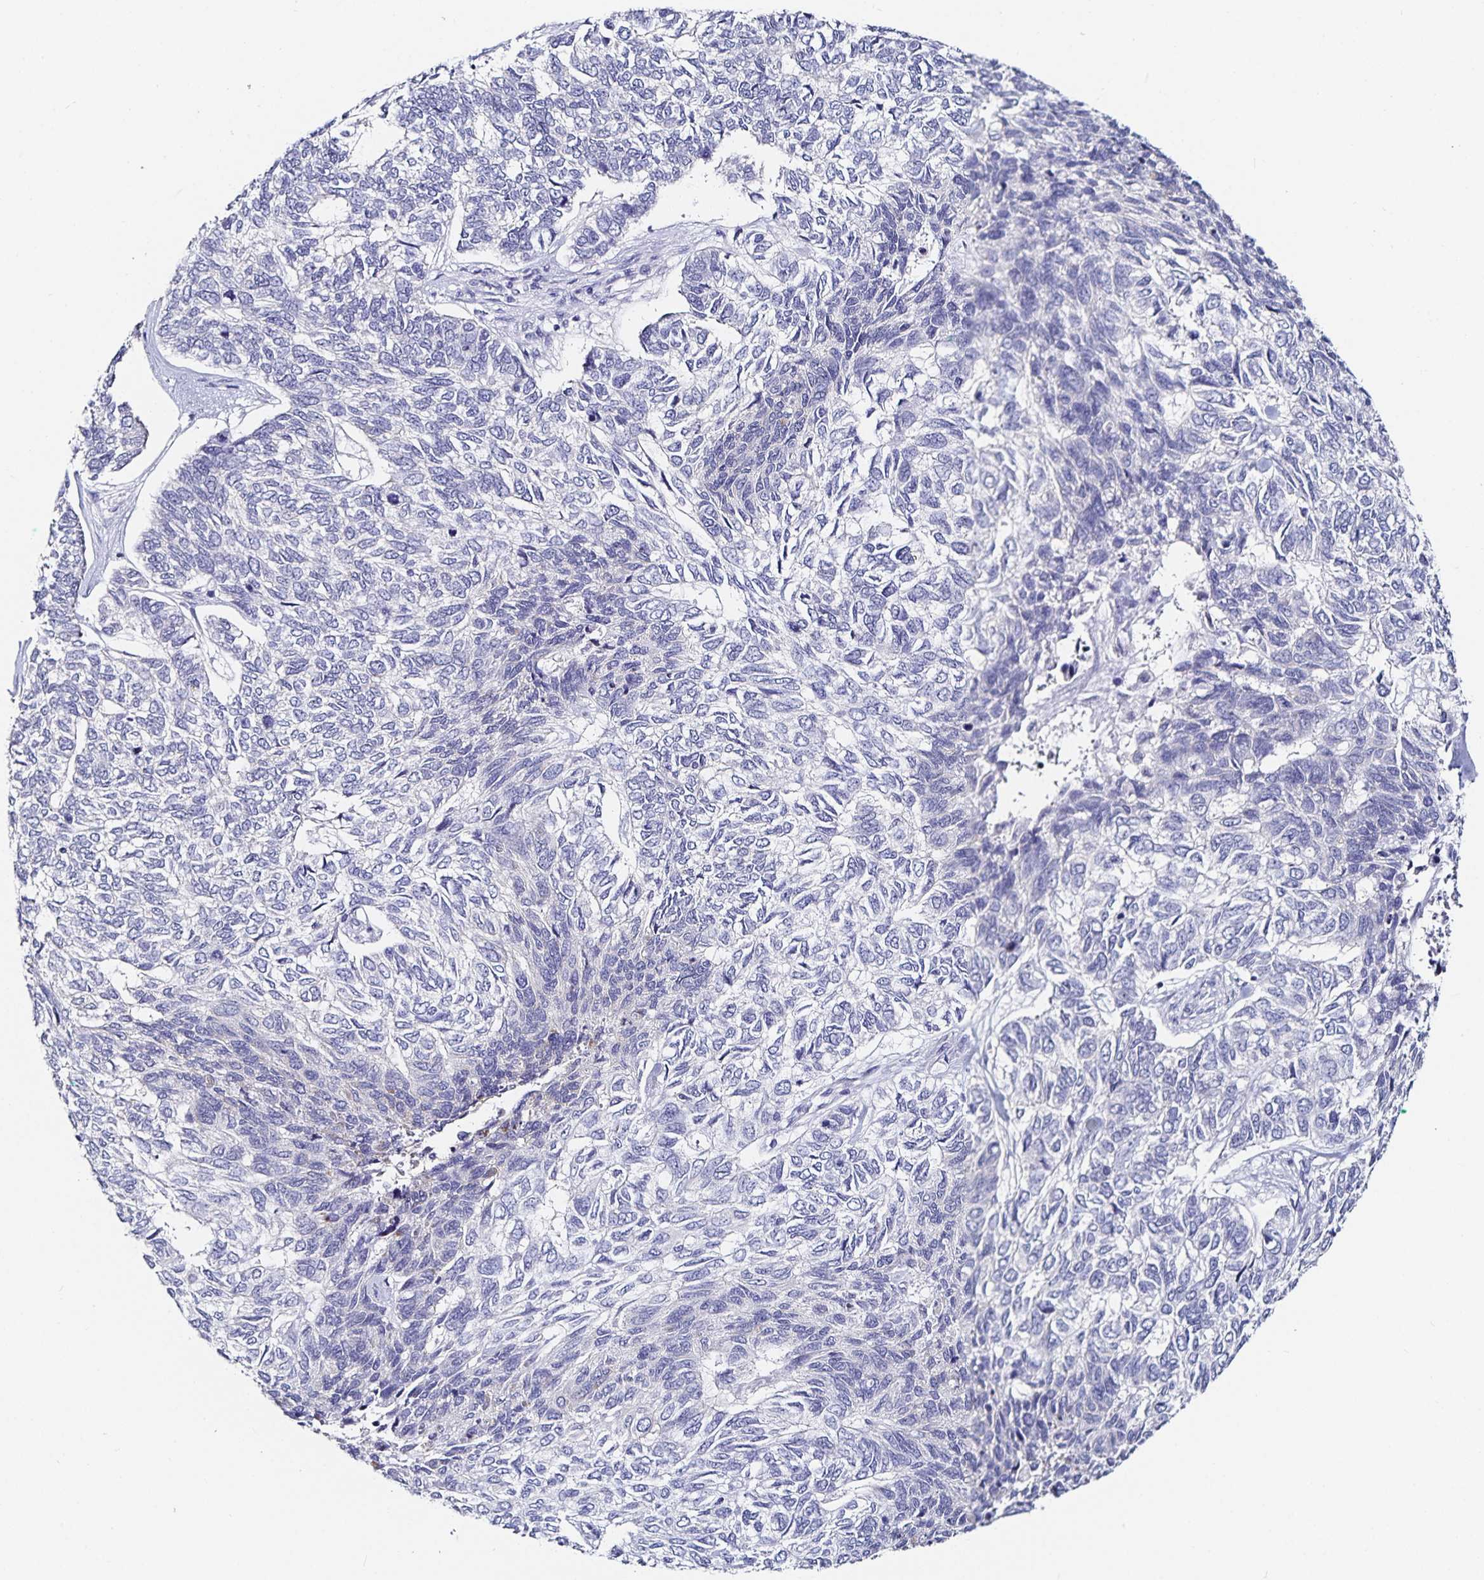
{"staining": {"intensity": "negative", "quantity": "none", "location": "none"}, "tissue": "skin cancer", "cell_type": "Tumor cells", "image_type": "cancer", "snomed": [{"axis": "morphology", "description": "Basal cell carcinoma"}, {"axis": "topography", "description": "Skin"}], "caption": "Basal cell carcinoma (skin) was stained to show a protein in brown. There is no significant staining in tumor cells.", "gene": "TSPAN7", "patient": {"sex": "female", "age": 65}}